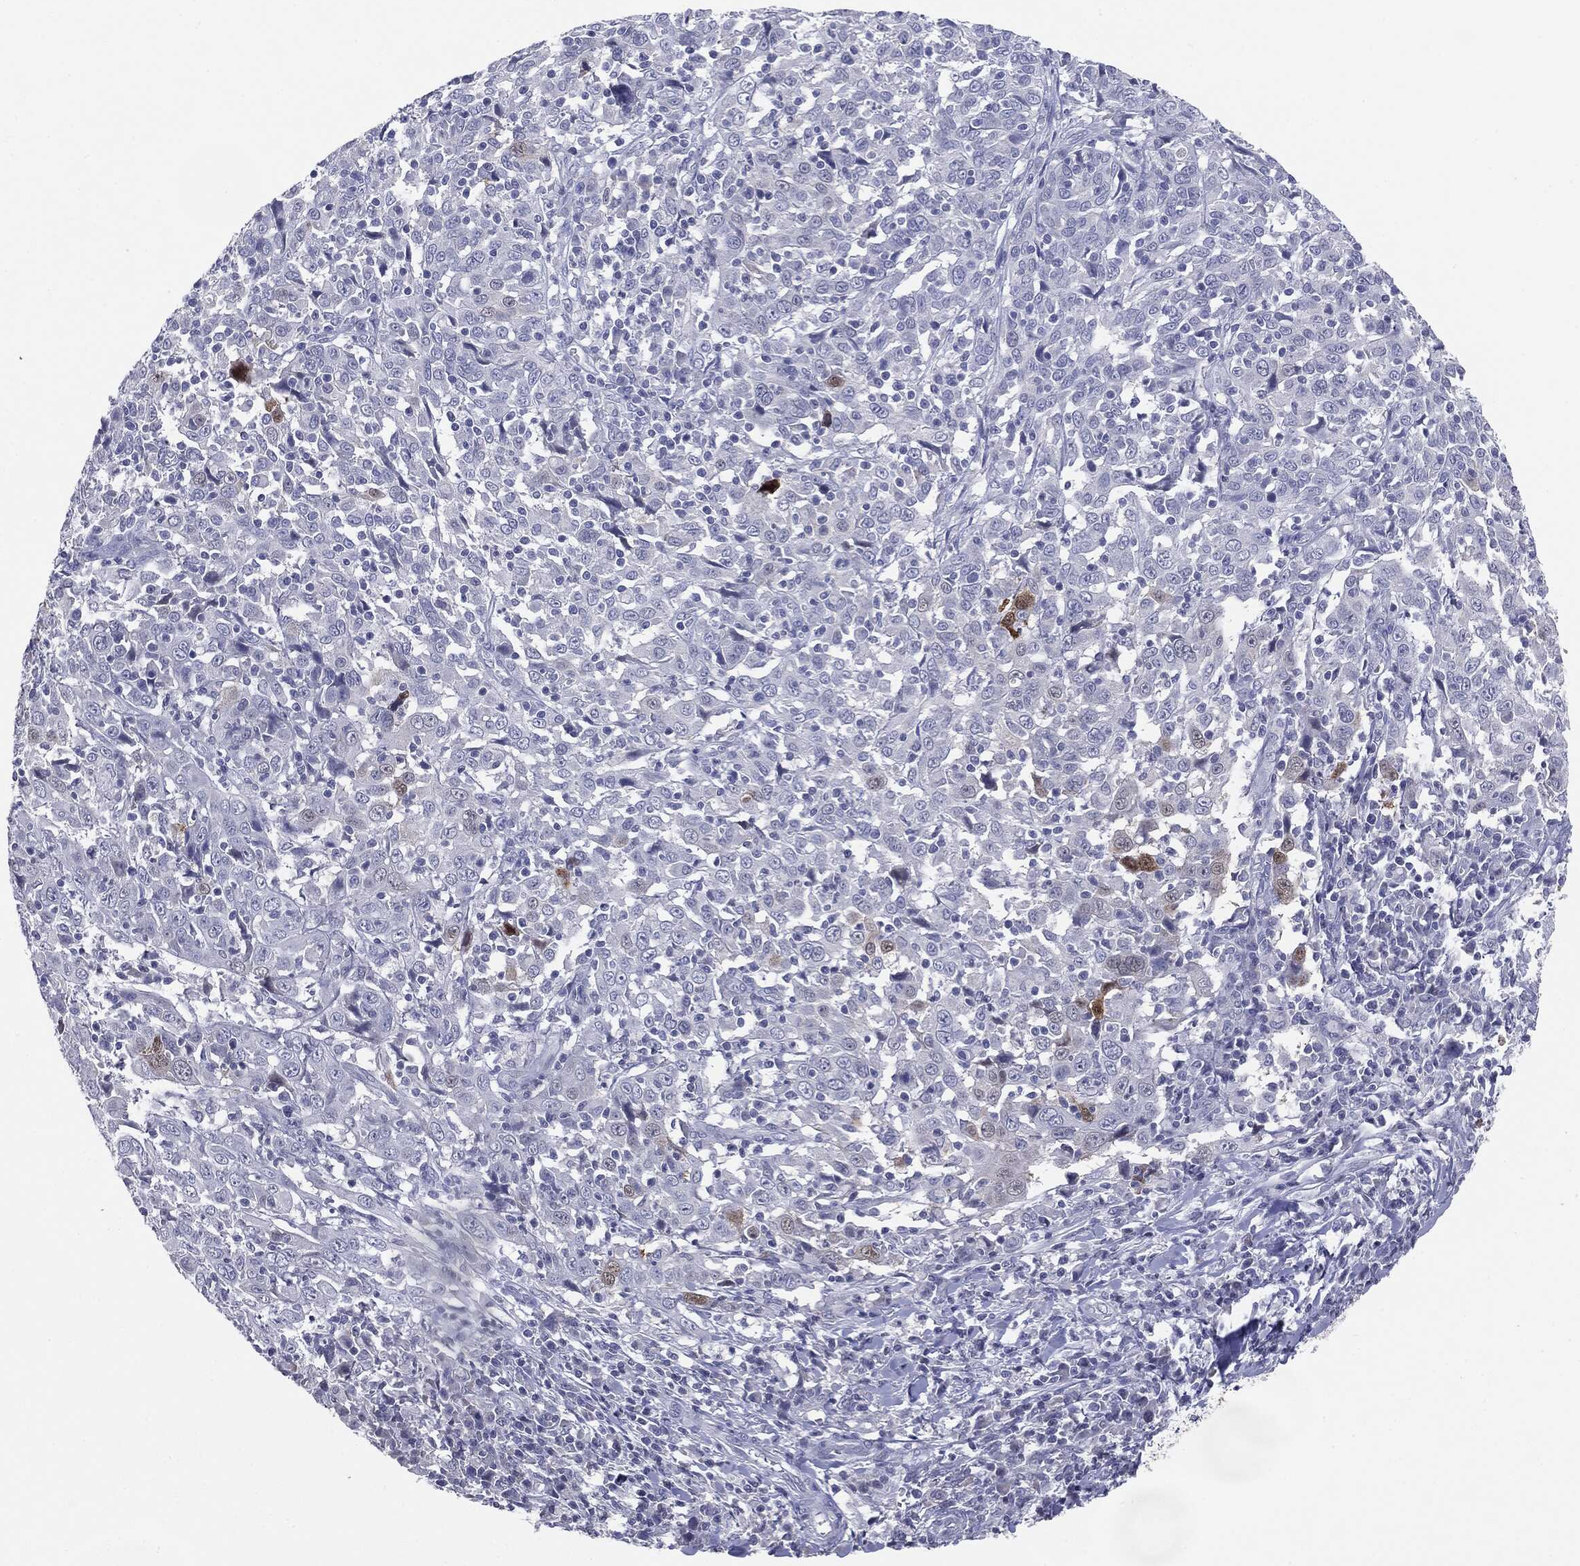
{"staining": {"intensity": "negative", "quantity": "none", "location": "none"}, "tissue": "cervical cancer", "cell_type": "Tumor cells", "image_type": "cancer", "snomed": [{"axis": "morphology", "description": "Squamous cell carcinoma, NOS"}, {"axis": "topography", "description": "Cervix"}], "caption": "High magnification brightfield microscopy of cervical squamous cell carcinoma stained with DAB (3,3'-diaminobenzidine) (brown) and counterstained with hematoxylin (blue): tumor cells show no significant staining.", "gene": "SERPINB4", "patient": {"sex": "female", "age": 46}}